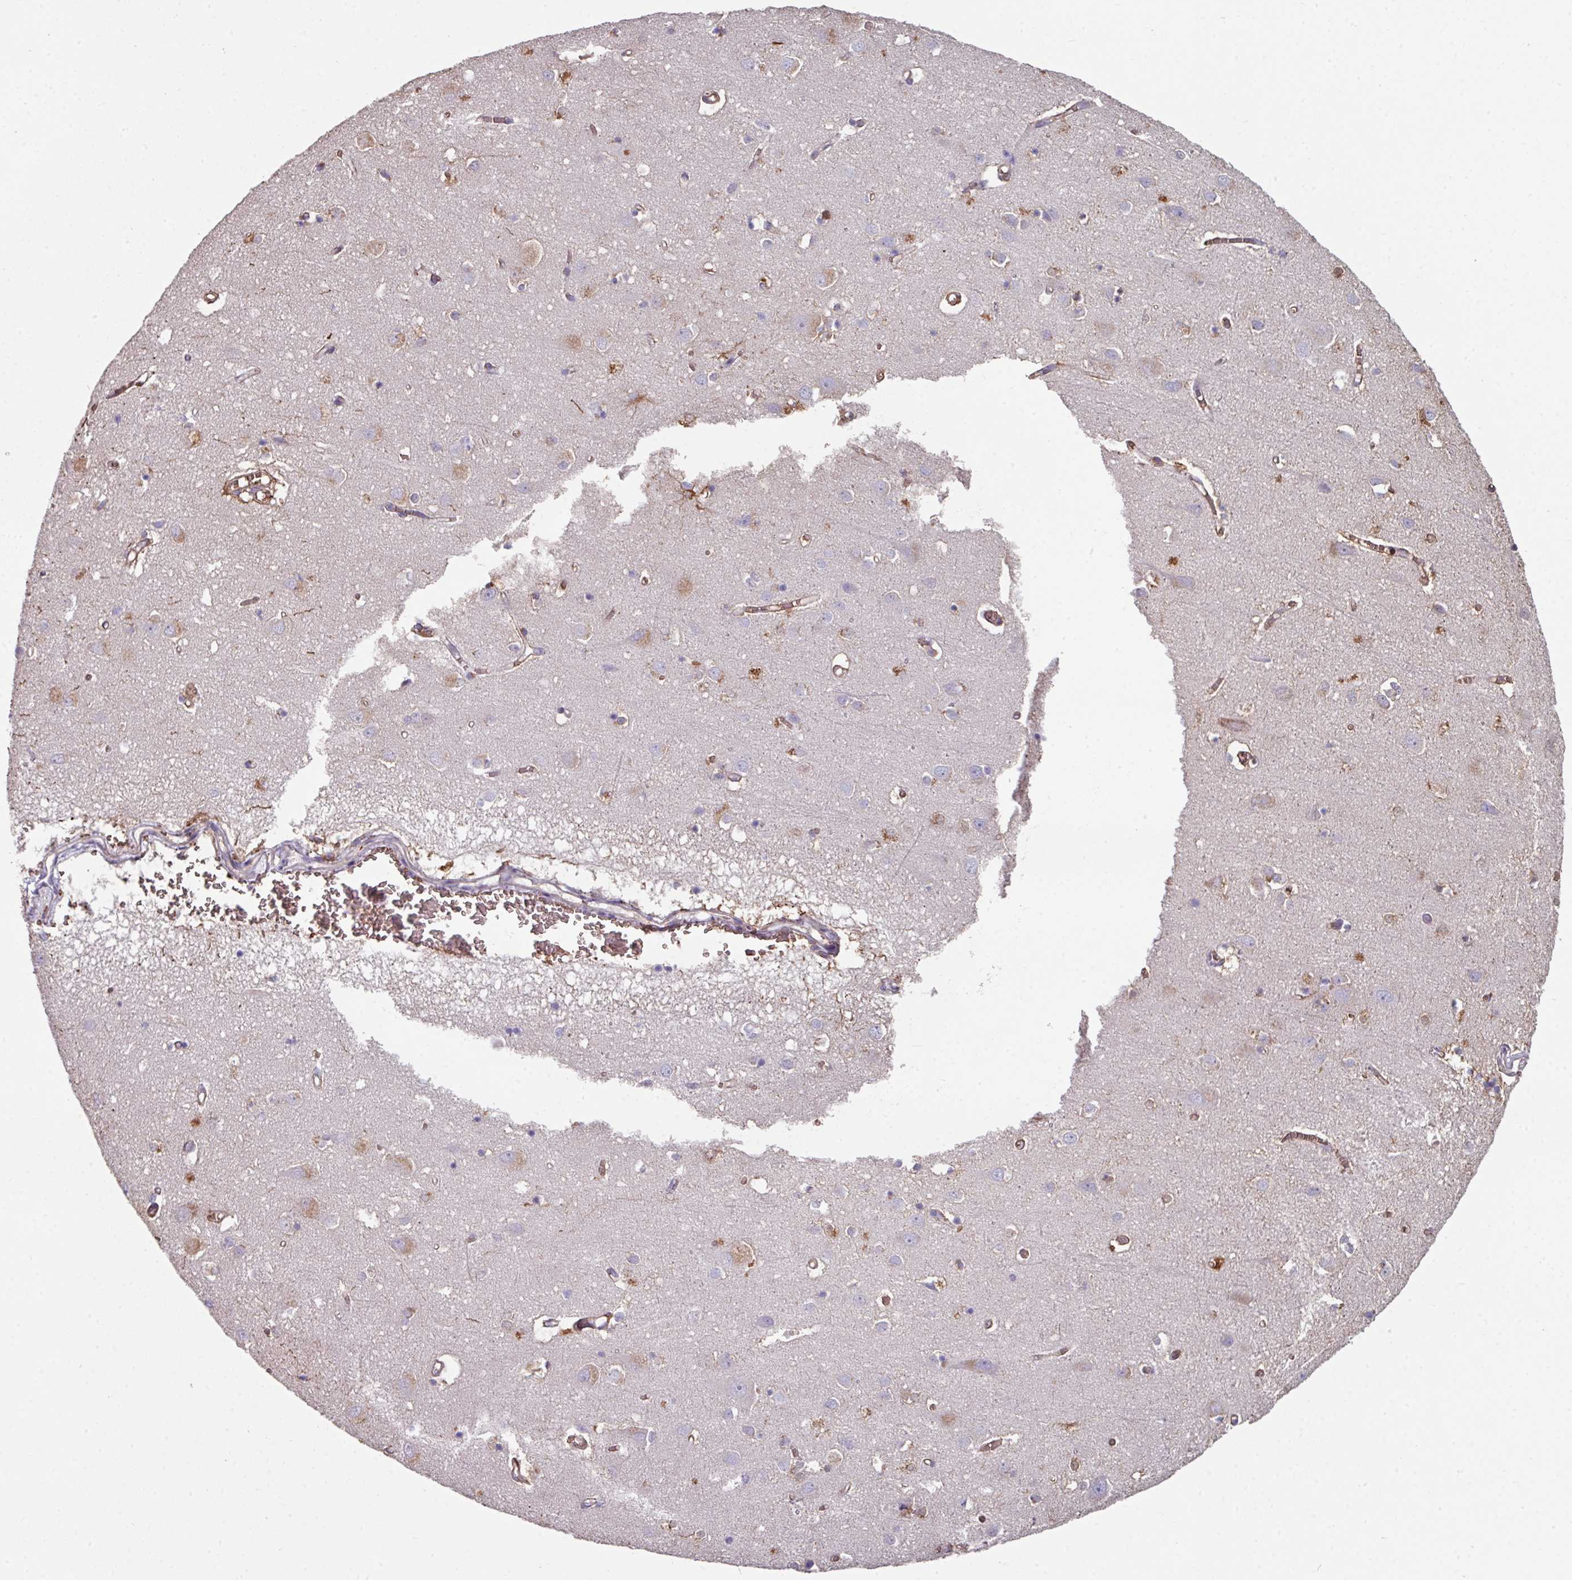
{"staining": {"intensity": "negative", "quantity": "none", "location": "none"}, "tissue": "cerebral cortex", "cell_type": "Endothelial cells", "image_type": "normal", "snomed": [{"axis": "morphology", "description": "Normal tissue, NOS"}, {"axis": "topography", "description": "Cerebral cortex"}], "caption": "Cerebral cortex was stained to show a protein in brown. There is no significant positivity in endothelial cells. (Immunohistochemistry, brightfield microscopy, high magnification).", "gene": "ANO9", "patient": {"sex": "male", "age": 70}}